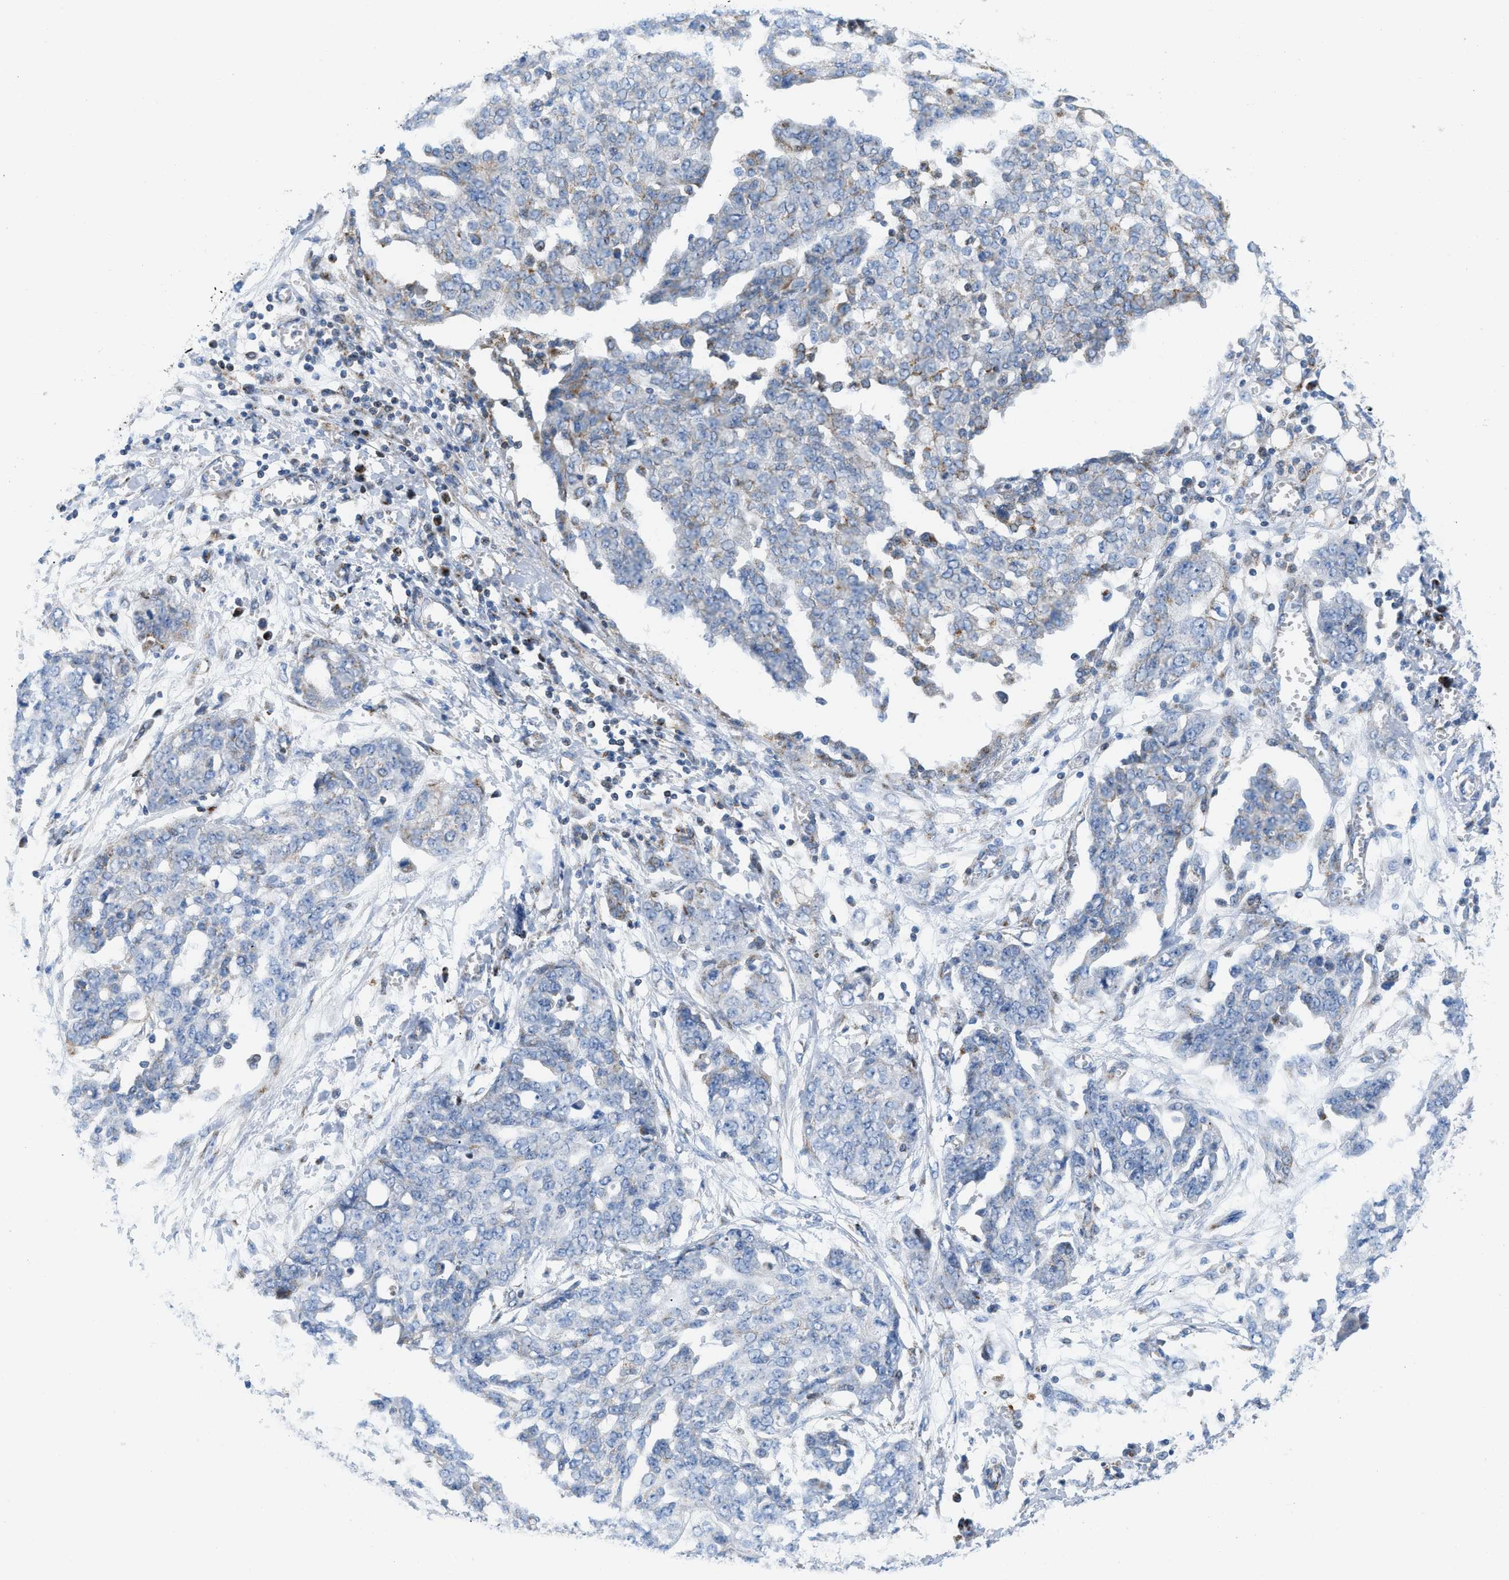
{"staining": {"intensity": "negative", "quantity": "none", "location": "none"}, "tissue": "ovarian cancer", "cell_type": "Tumor cells", "image_type": "cancer", "snomed": [{"axis": "morphology", "description": "Cystadenocarcinoma, serous, NOS"}, {"axis": "topography", "description": "Soft tissue"}, {"axis": "topography", "description": "Ovary"}], "caption": "This is a image of immunohistochemistry (IHC) staining of ovarian cancer, which shows no expression in tumor cells.", "gene": "RBBP9", "patient": {"sex": "female", "age": 57}}